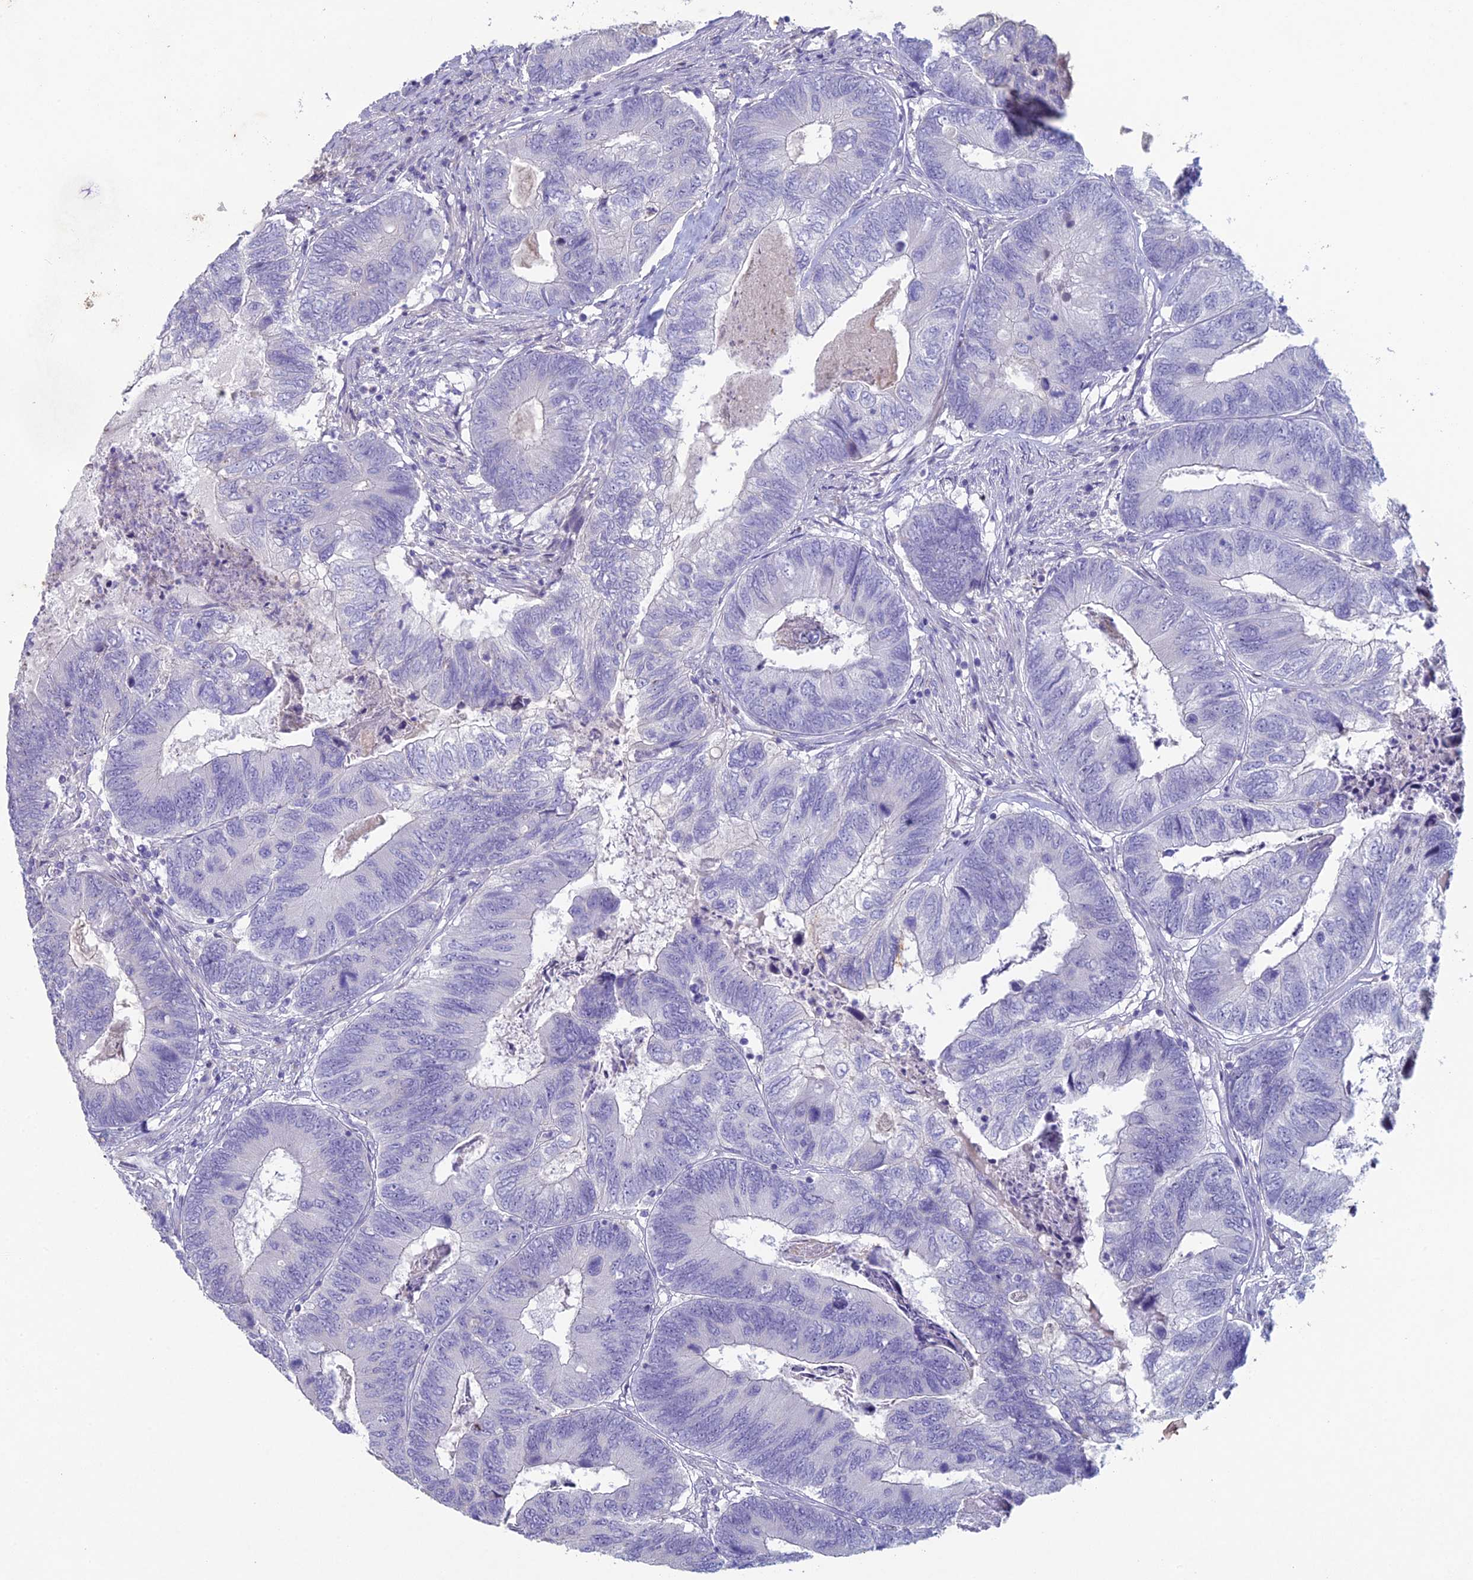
{"staining": {"intensity": "negative", "quantity": "none", "location": "none"}, "tissue": "colorectal cancer", "cell_type": "Tumor cells", "image_type": "cancer", "snomed": [{"axis": "morphology", "description": "Adenocarcinoma, NOS"}, {"axis": "topography", "description": "Colon"}], "caption": "Tumor cells are negative for protein expression in human colorectal cancer.", "gene": "NCAM1", "patient": {"sex": "female", "age": 67}}